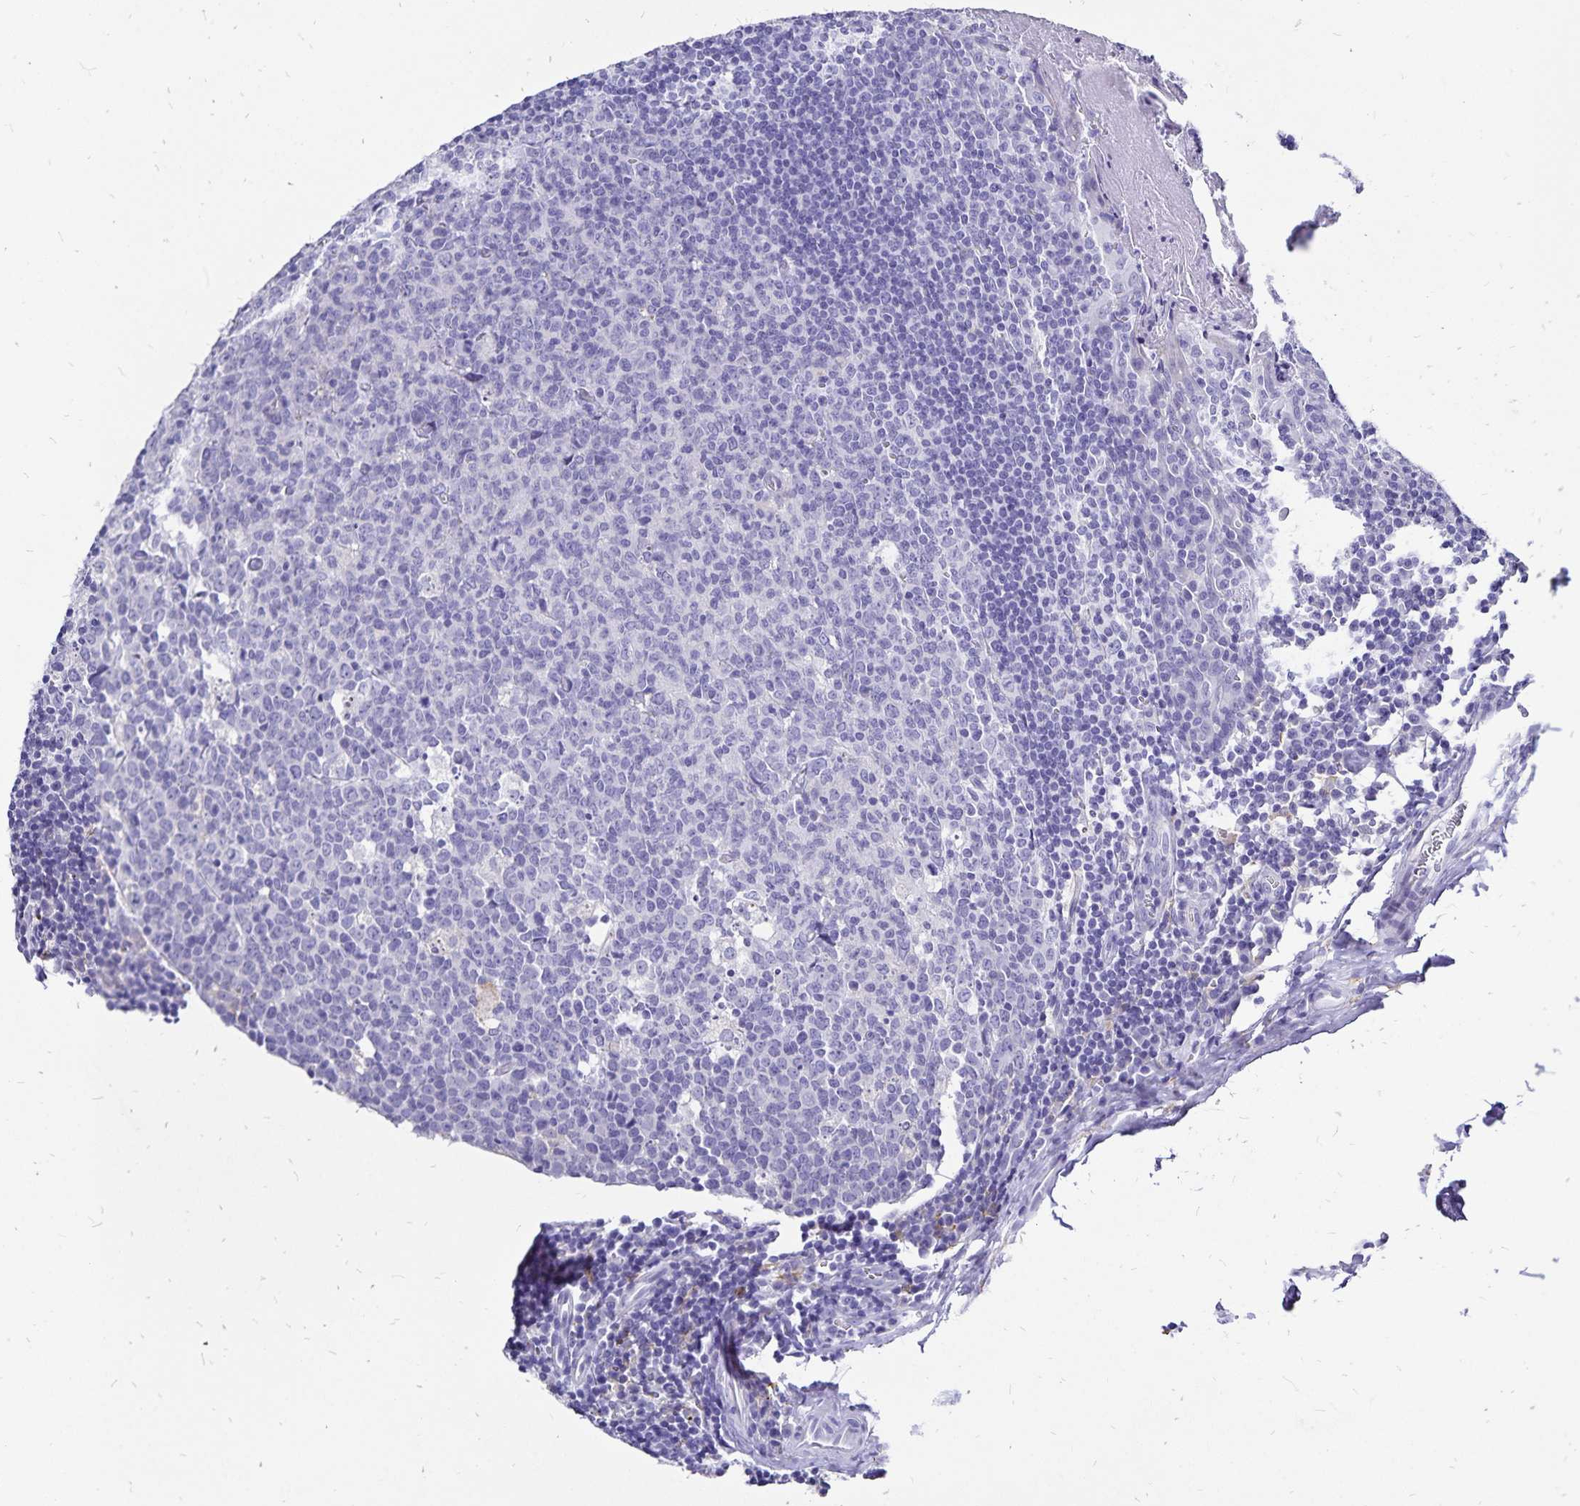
{"staining": {"intensity": "negative", "quantity": "none", "location": "none"}, "tissue": "tonsil", "cell_type": "Germinal center cells", "image_type": "normal", "snomed": [{"axis": "morphology", "description": "Normal tissue, NOS"}, {"axis": "topography", "description": "Tonsil"}], "caption": "There is no significant positivity in germinal center cells of tonsil. (DAB (3,3'-diaminobenzidine) IHC, high magnification).", "gene": "PLAC1", "patient": {"sex": "male", "age": 27}}